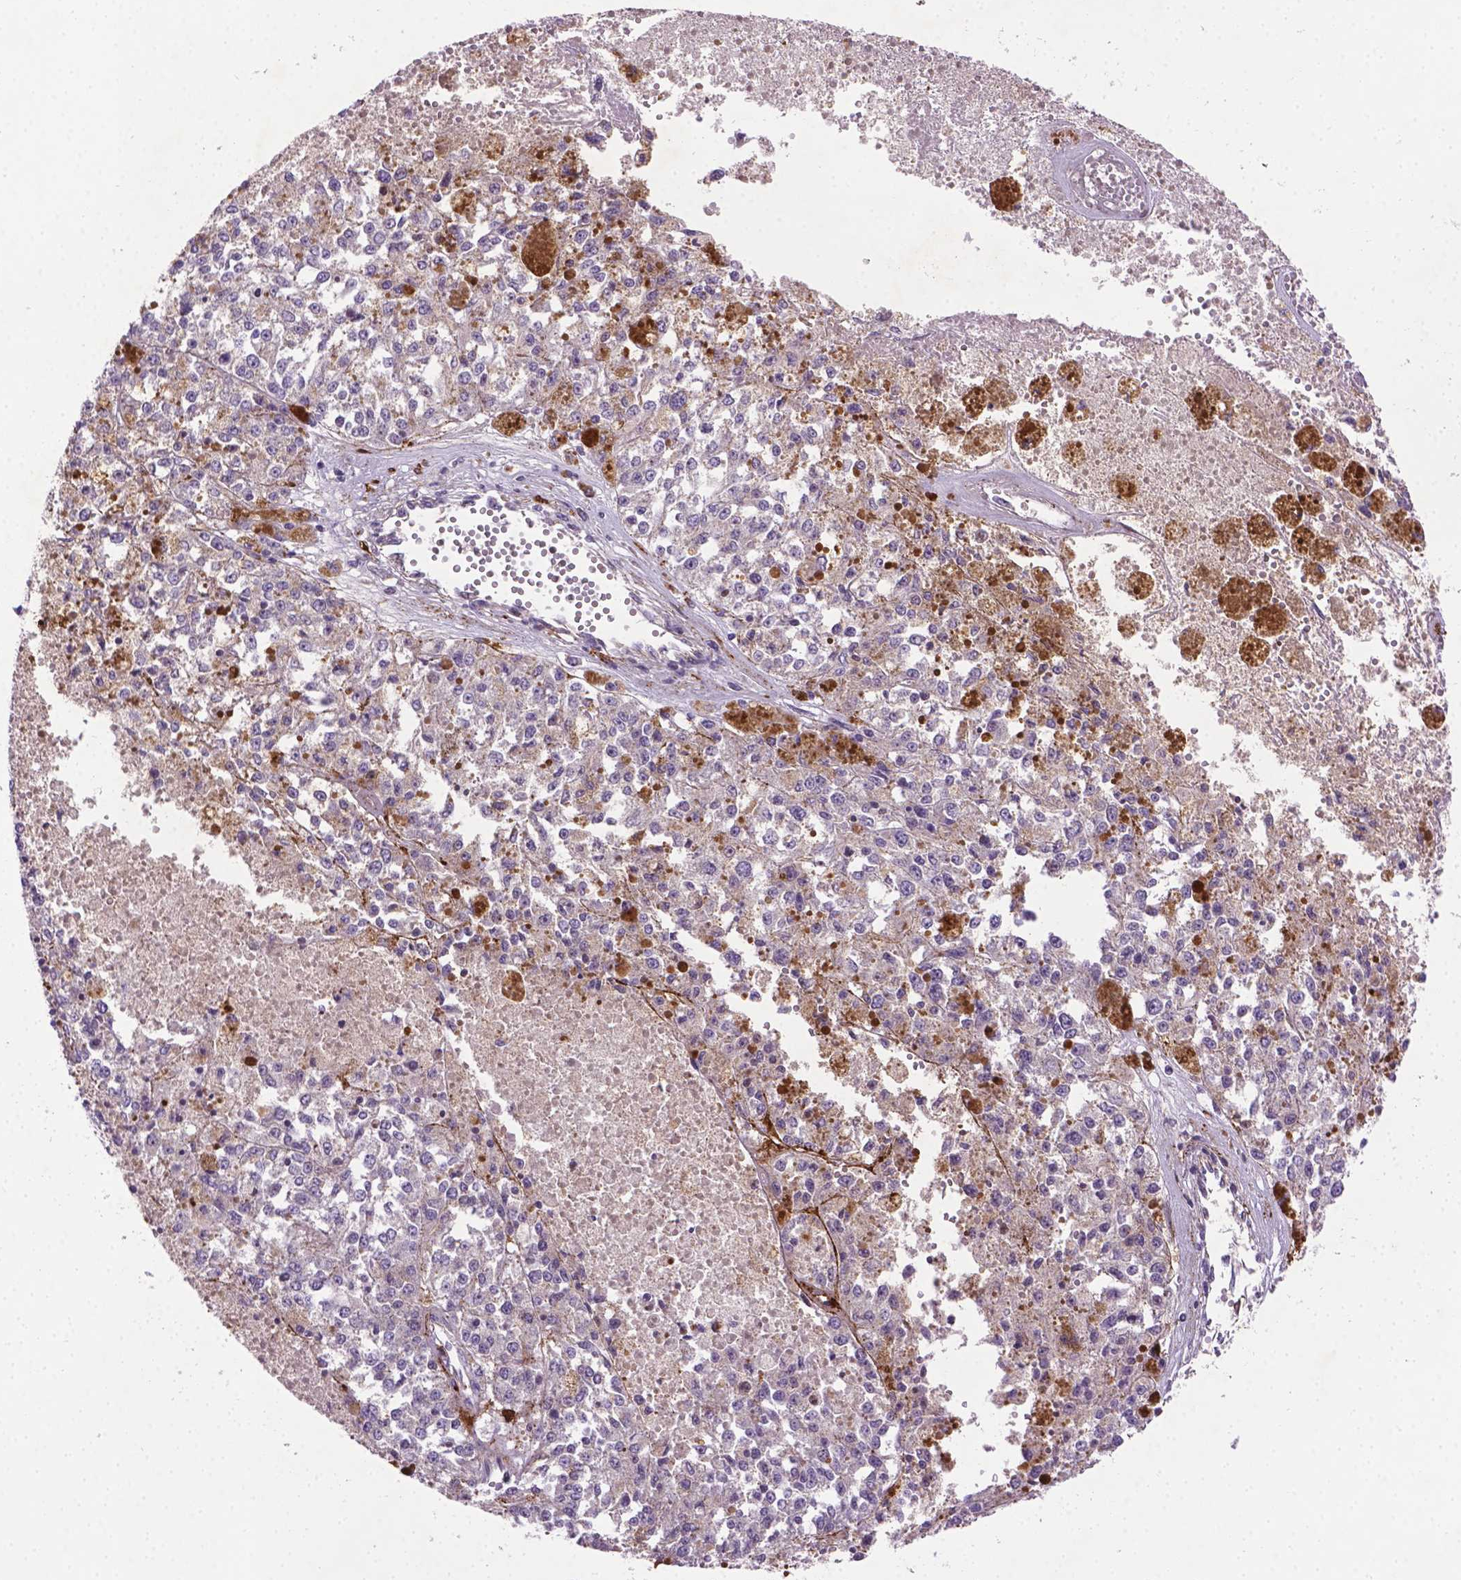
{"staining": {"intensity": "negative", "quantity": "none", "location": "none"}, "tissue": "melanoma", "cell_type": "Tumor cells", "image_type": "cancer", "snomed": [{"axis": "morphology", "description": "Malignant melanoma, Metastatic site"}, {"axis": "topography", "description": "Lymph node"}], "caption": "The image exhibits no significant staining in tumor cells of melanoma. The staining was performed using DAB to visualize the protein expression in brown, while the nuclei were stained in blue with hematoxylin (Magnification: 20x).", "gene": "CCER2", "patient": {"sex": "female", "age": 64}}